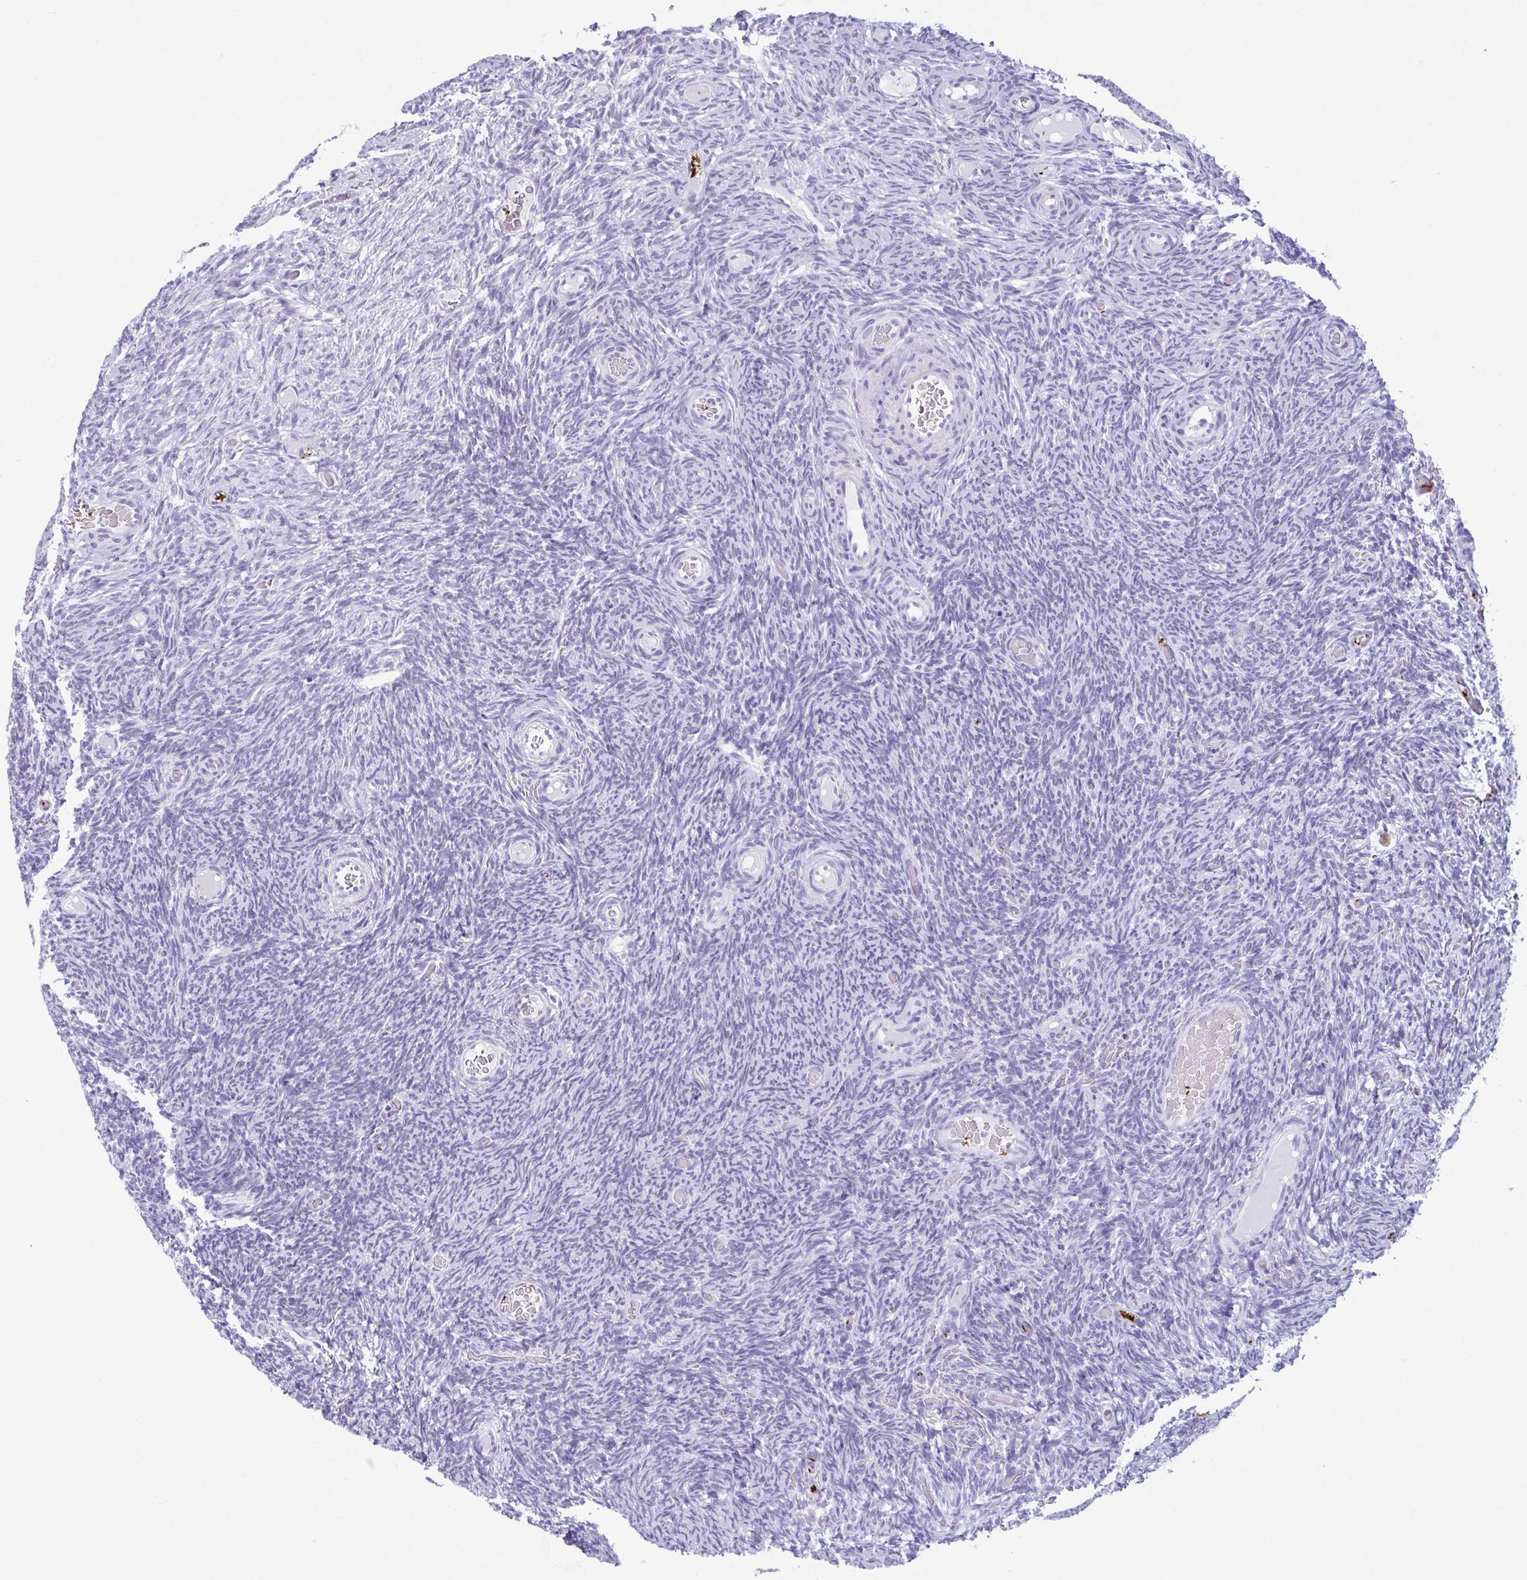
{"staining": {"intensity": "negative", "quantity": "none", "location": "none"}, "tissue": "ovary", "cell_type": "Ovarian stroma cells", "image_type": "normal", "snomed": [{"axis": "morphology", "description": "Normal tissue, NOS"}, {"axis": "topography", "description": "Ovary"}], "caption": "Immunohistochemistry (IHC) of benign ovary displays no positivity in ovarian stroma cells. (Stains: DAB immunohistochemistry with hematoxylin counter stain, Microscopy: brightfield microscopy at high magnification).", "gene": "TCEAL3", "patient": {"sex": "female", "age": 34}}